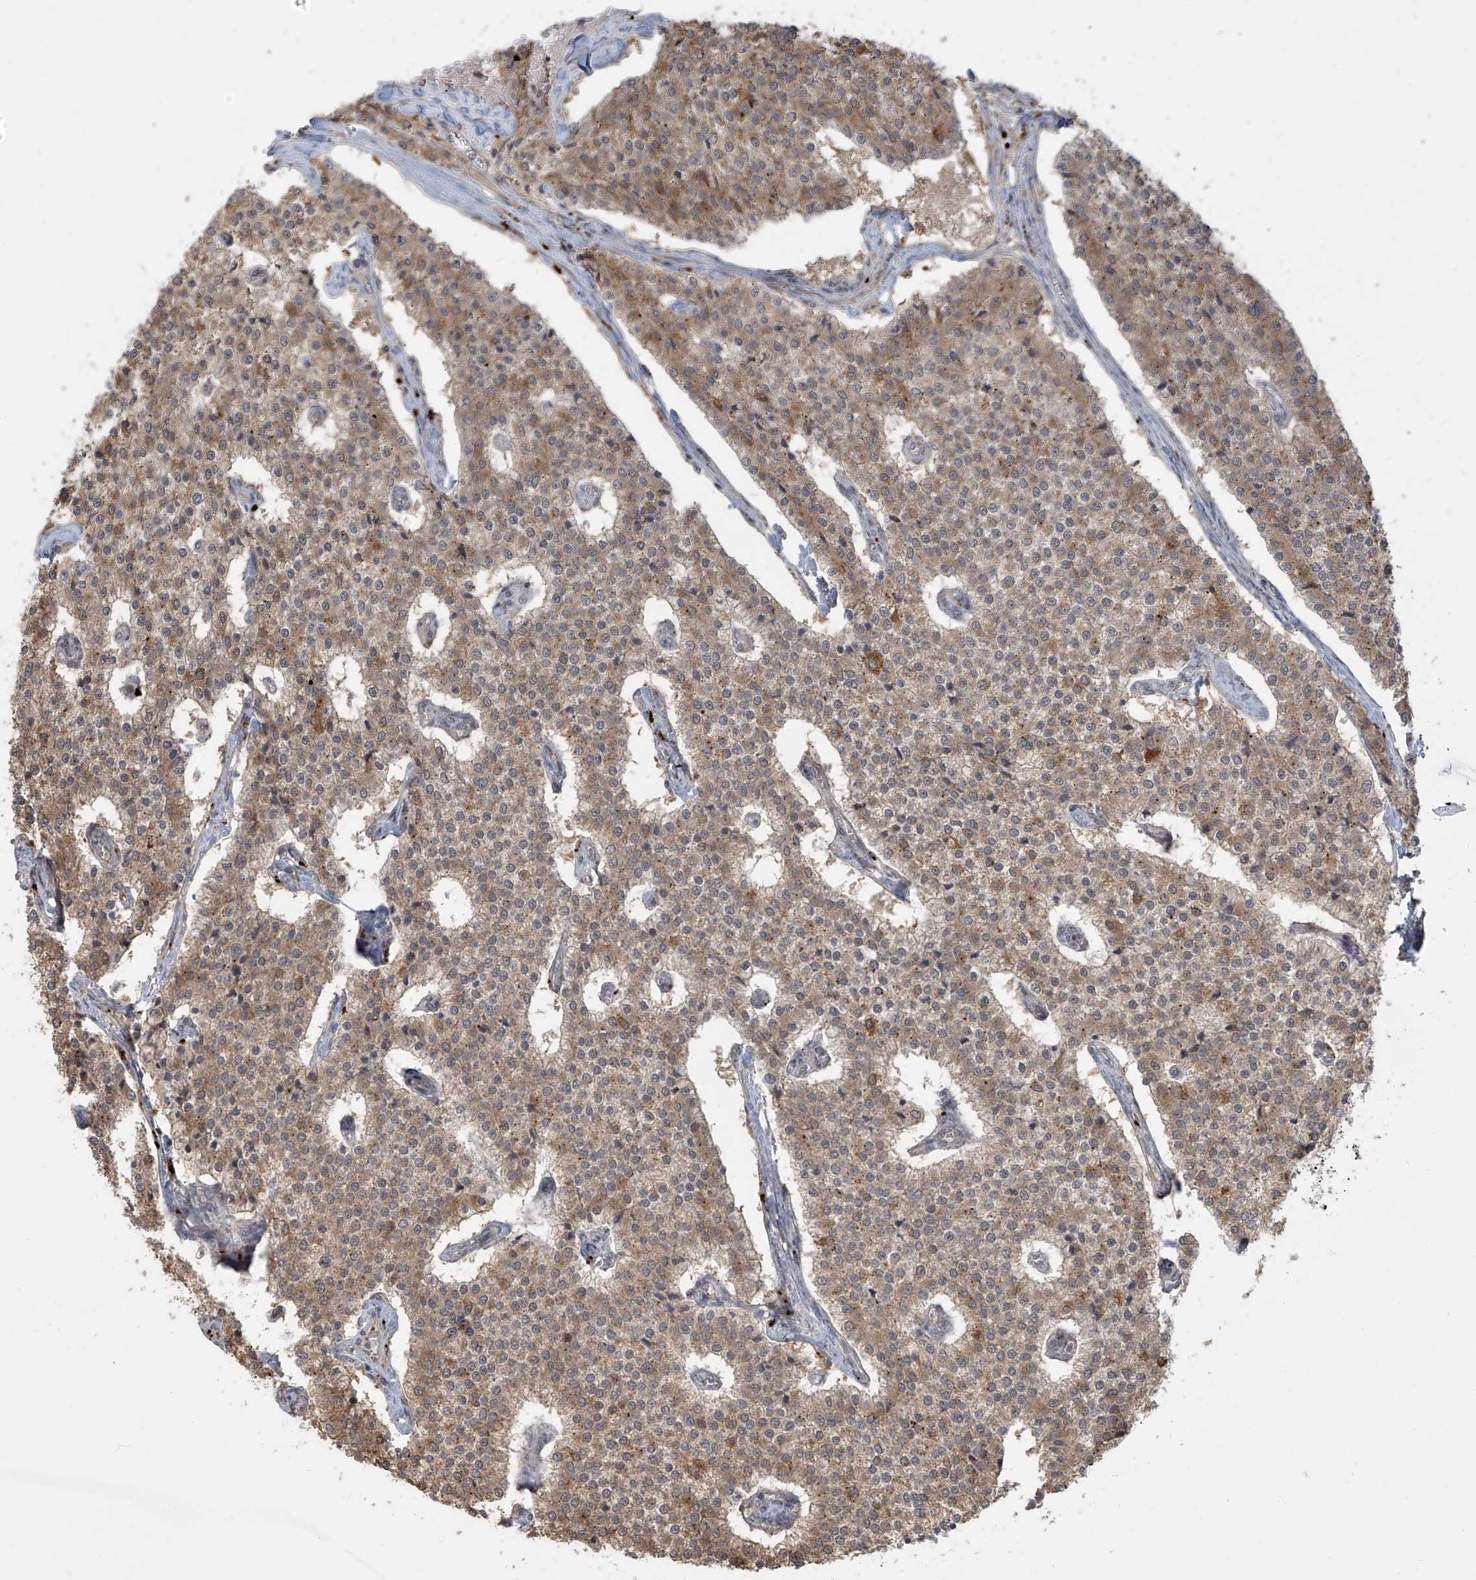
{"staining": {"intensity": "moderate", "quantity": ">75%", "location": "cytoplasmic/membranous"}, "tissue": "carcinoid", "cell_type": "Tumor cells", "image_type": "cancer", "snomed": [{"axis": "morphology", "description": "Carcinoid, malignant, NOS"}, {"axis": "topography", "description": "Colon"}], "caption": "This is a photomicrograph of IHC staining of carcinoid, which shows moderate expression in the cytoplasmic/membranous of tumor cells.", "gene": "PLEKHM3", "patient": {"sex": "female", "age": 52}}